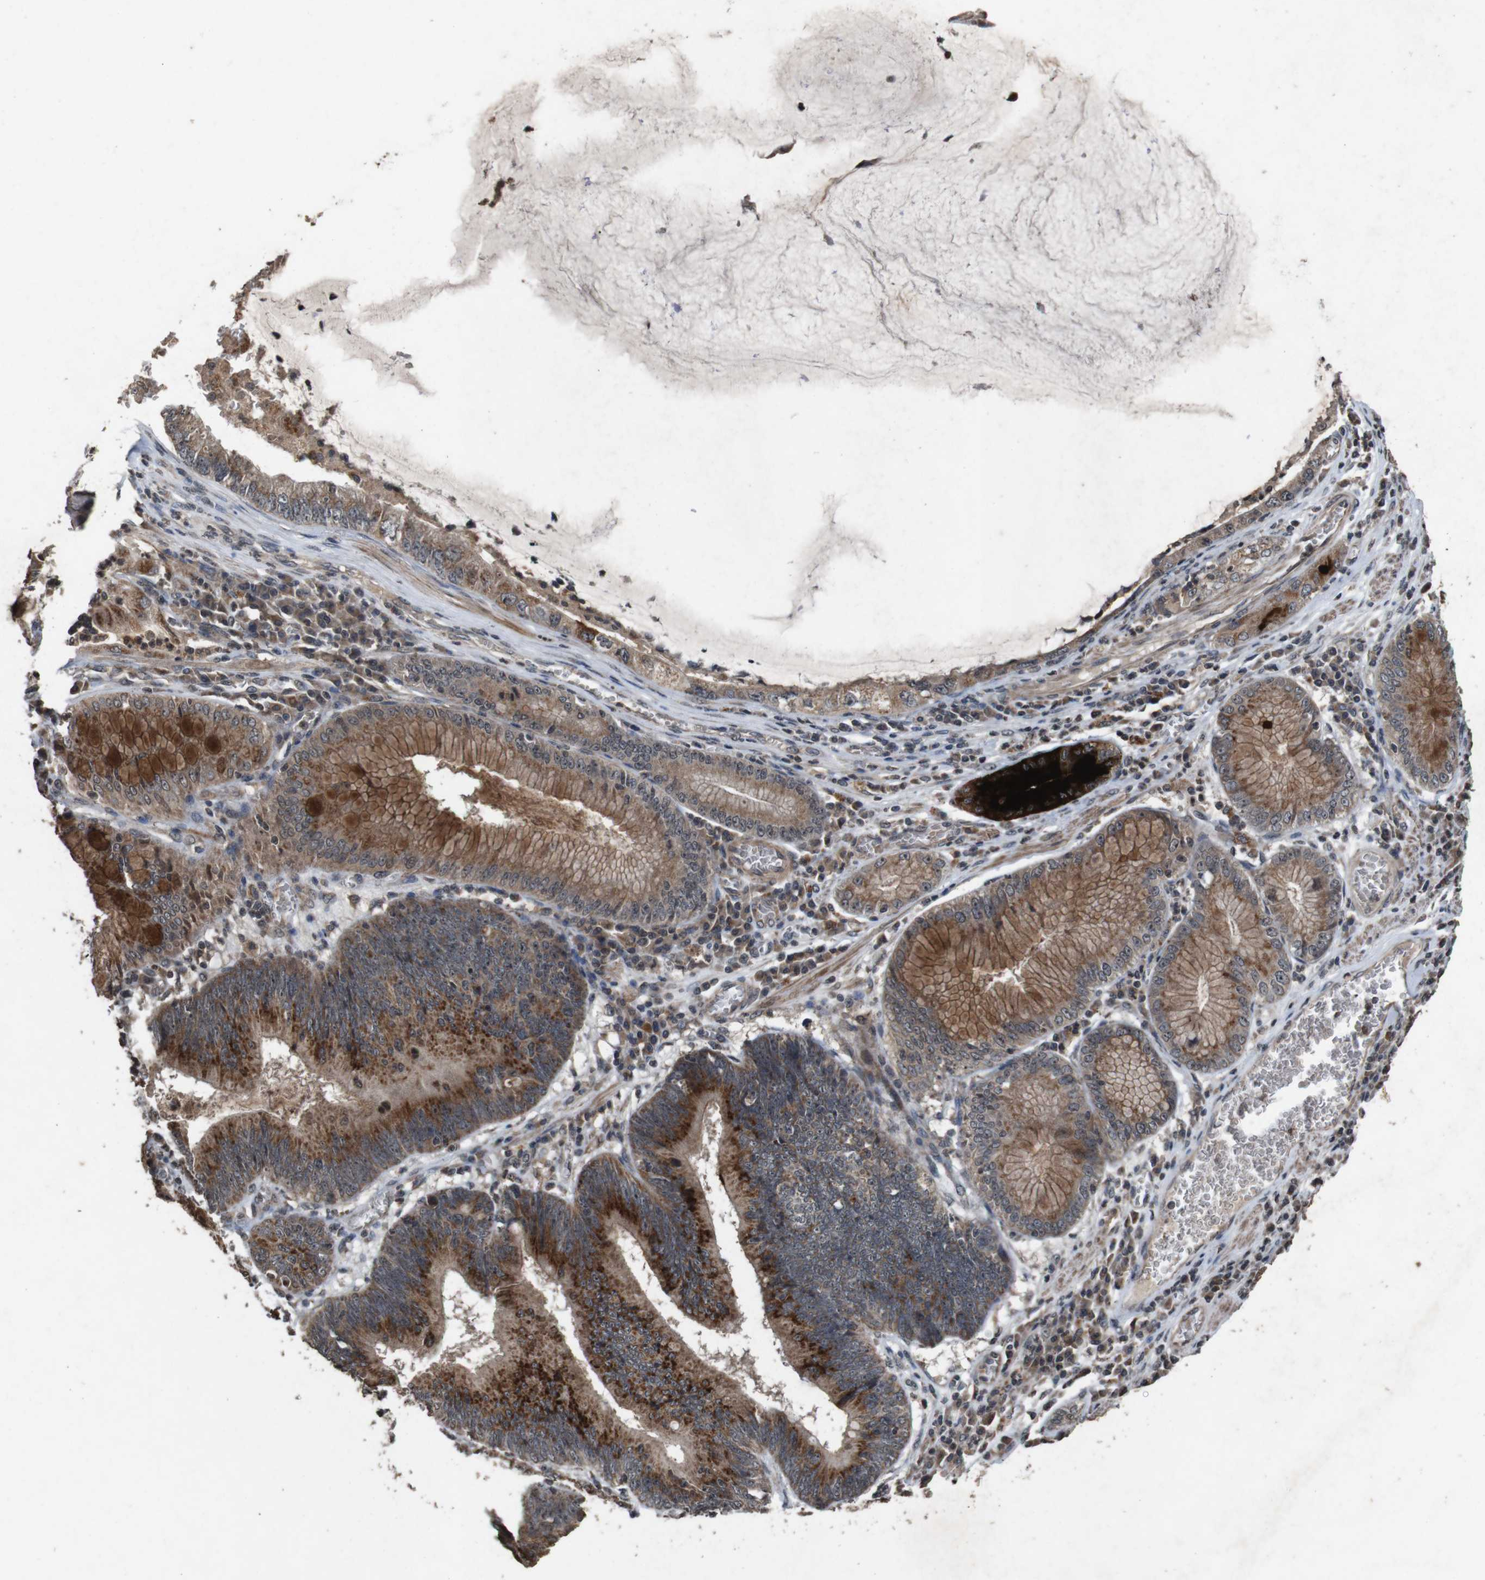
{"staining": {"intensity": "strong", "quantity": ">75%", "location": "cytoplasmic/membranous"}, "tissue": "stomach cancer", "cell_type": "Tumor cells", "image_type": "cancer", "snomed": [{"axis": "morphology", "description": "Adenocarcinoma, NOS"}, {"axis": "topography", "description": "Stomach"}], "caption": "There is high levels of strong cytoplasmic/membranous positivity in tumor cells of stomach cancer, as demonstrated by immunohistochemical staining (brown color).", "gene": "SORL1", "patient": {"sex": "male", "age": 59}}